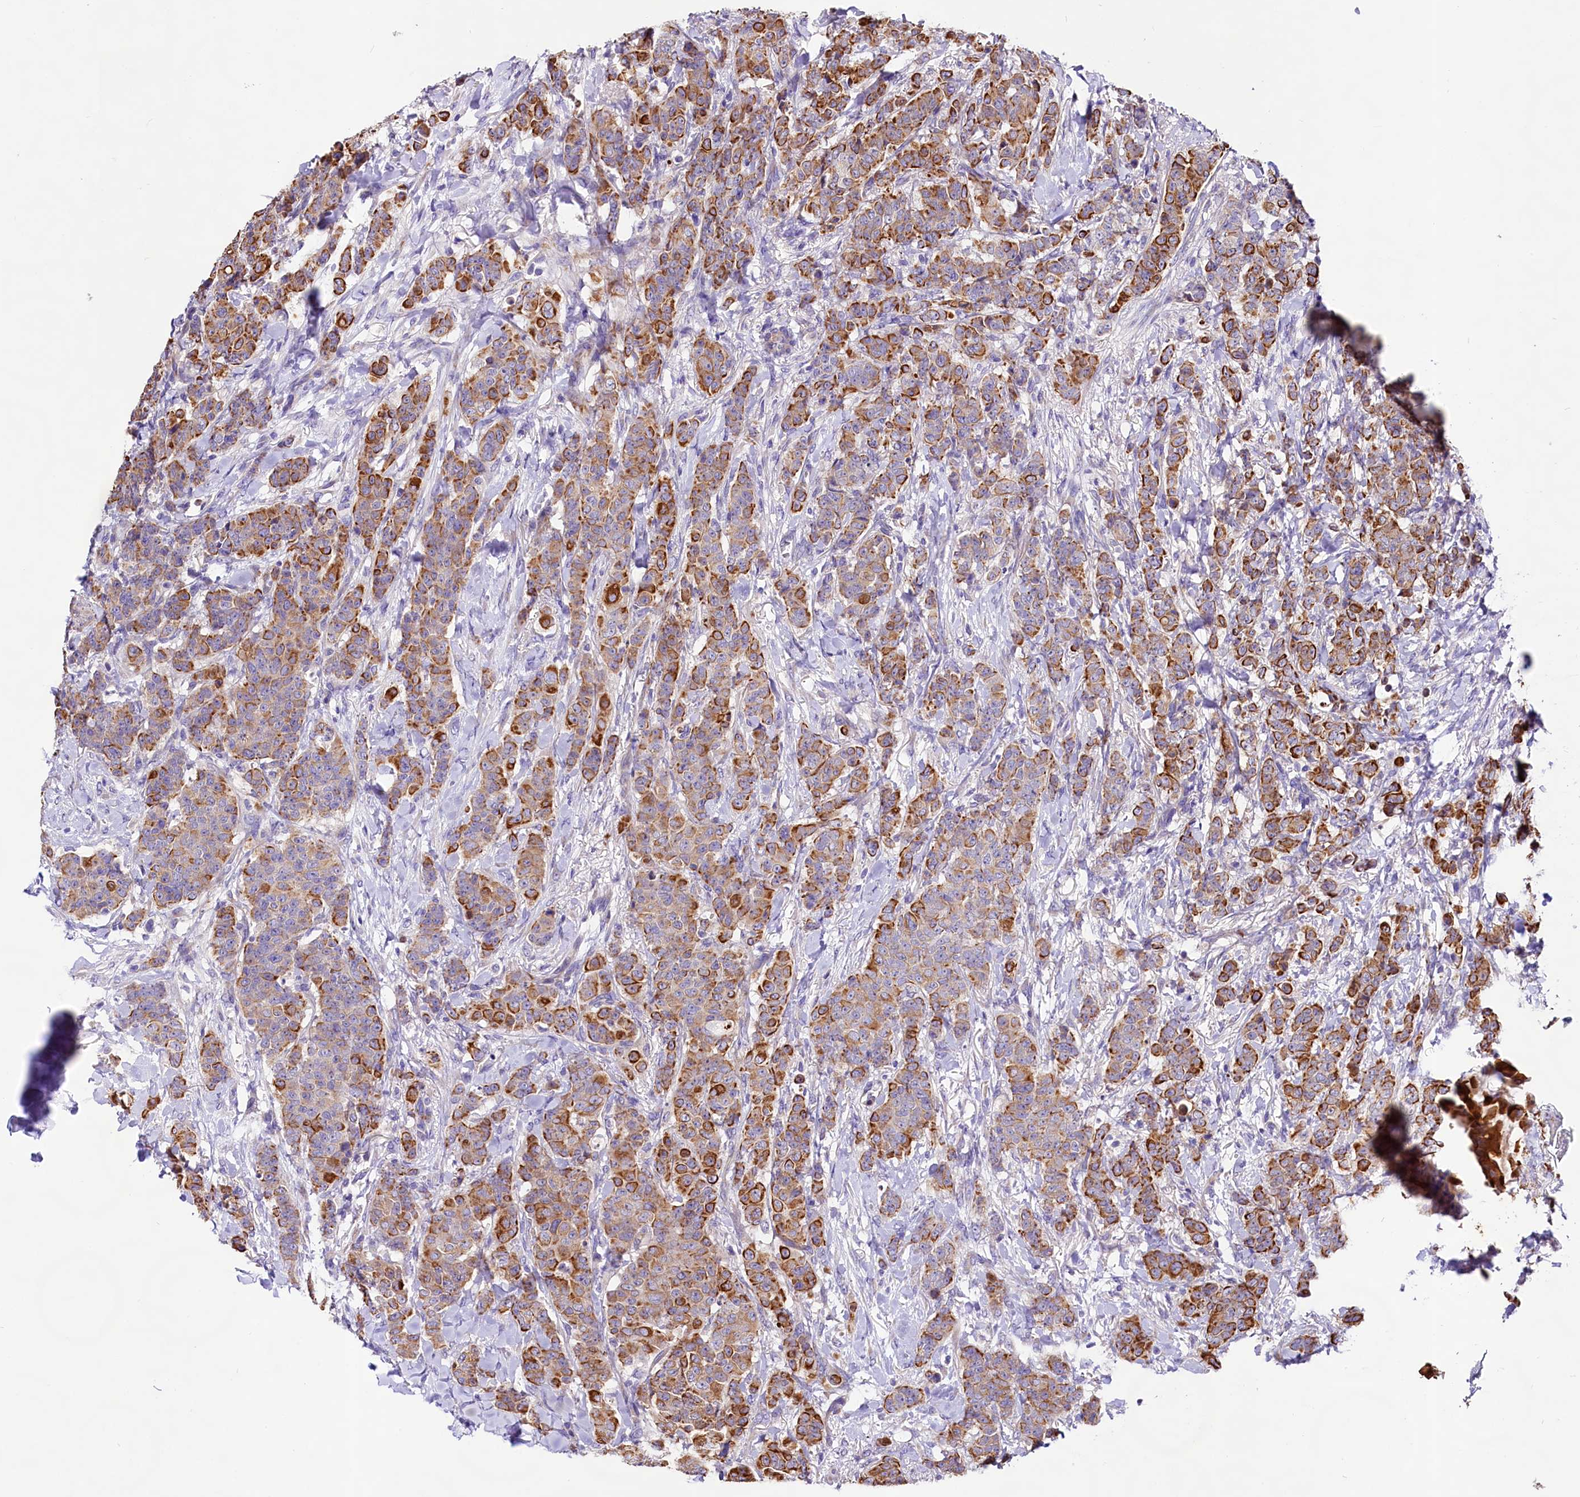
{"staining": {"intensity": "moderate", "quantity": ">75%", "location": "cytoplasmic/membranous"}, "tissue": "breast cancer", "cell_type": "Tumor cells", "image_type": "cancer", "snomed": [{"axis": "morphology", "description": "Duct carcinoma"}, {"axis": "topography", "description": "Breast"}], "caption": "Immunohistochemical staining of human breast cancer demonstrates moderate cytoplasmic/membranous protein expression in approximately >75% of tumor cells.", "gene": "VPS11", "patient": {"sex": "female", "age": 40}}